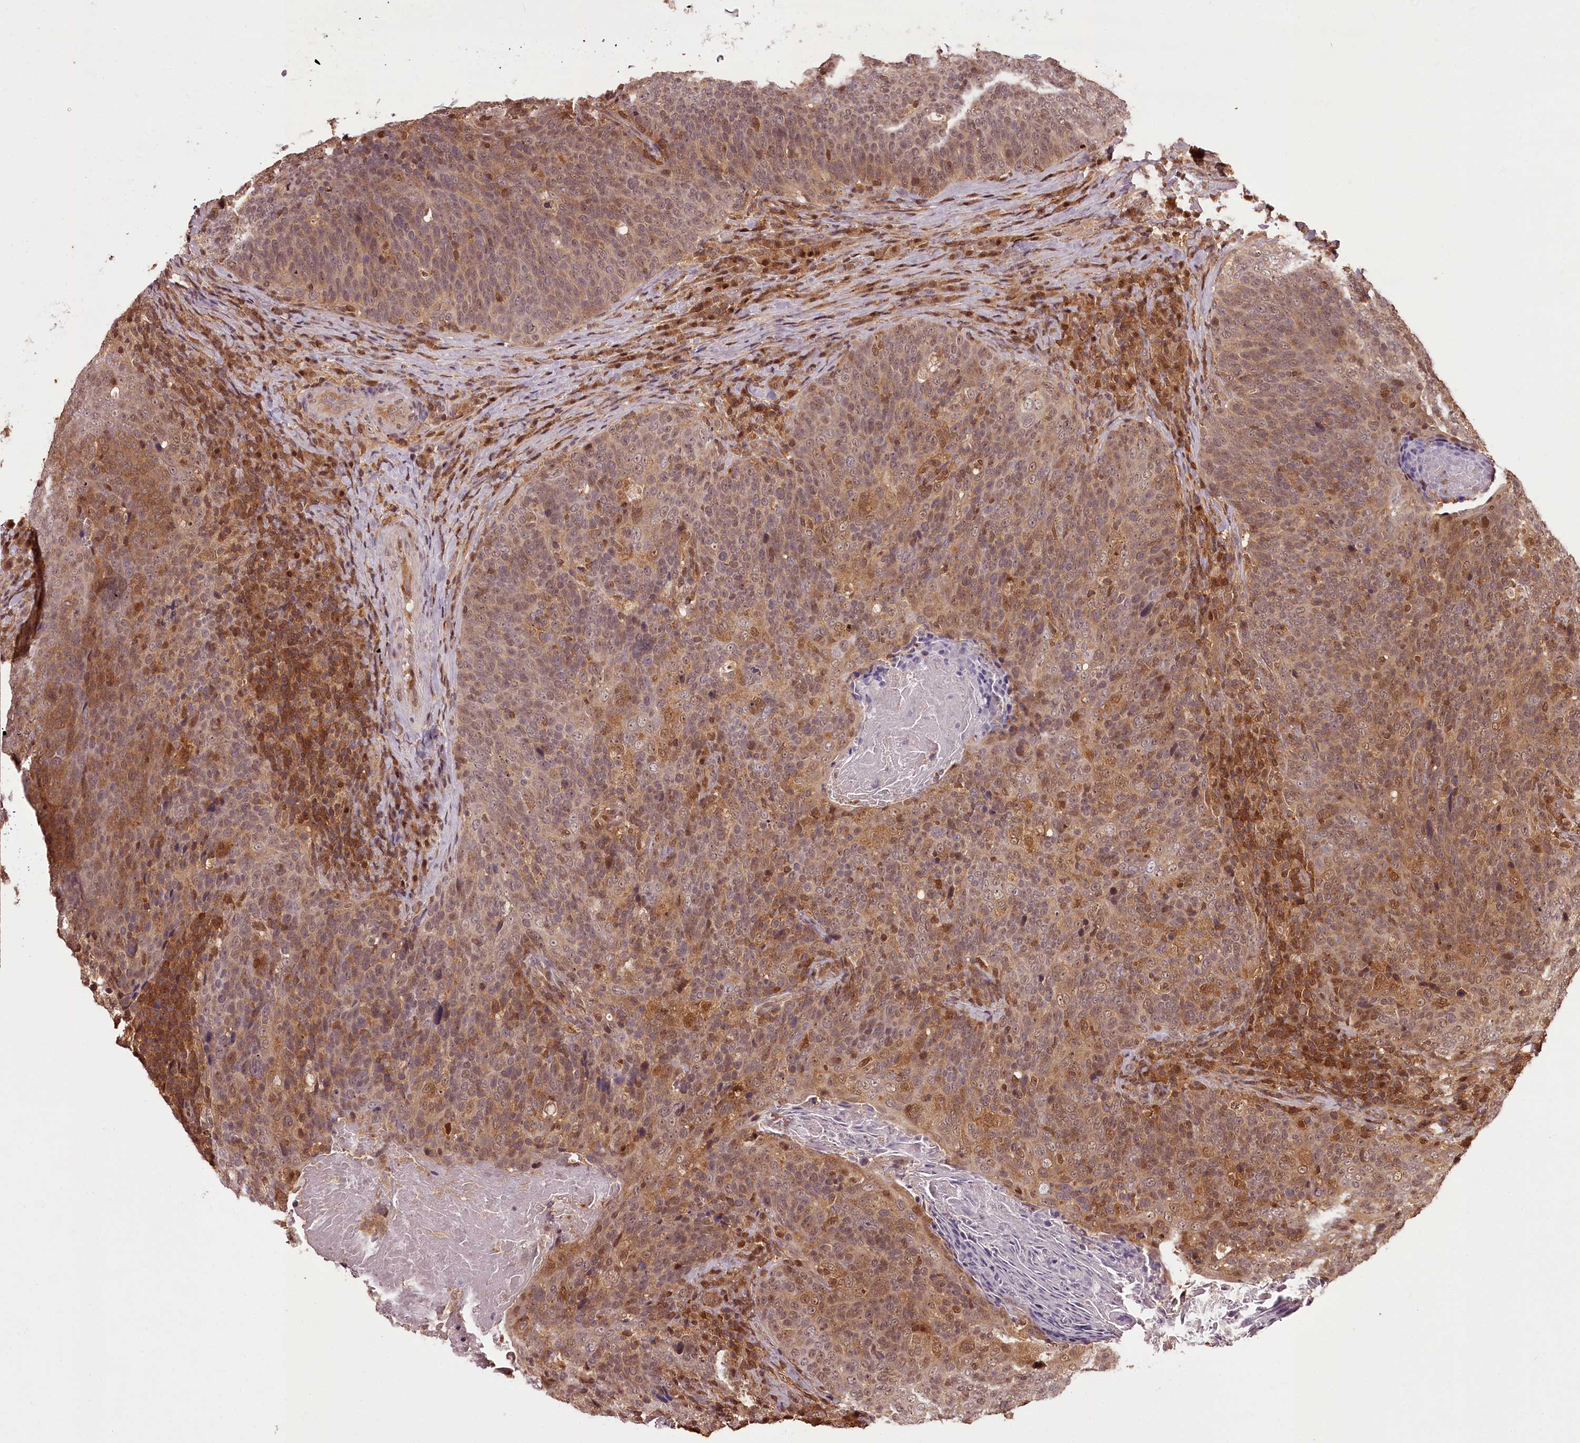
{"staining": {"intensity": "moderate", "quantity": ">75%", "location": "cytoplasmic/membranous,nuclear"}, "tissue": "head and neck cancer", "cell_type": "Tumor cells", "image_type": "cancer", "snomed": [{"axis": "morphology", "description": "Squamous cell carcinoma, NOS"}, {"axis": "morphology", "description": "Squamous cell carcinoma, metastatic, NOS"}, {"axis": "topography", "description": "Lymph node"}, {"axis": "topography", "description": "Head-Neck"}], "caption": "Head and neck cancer stained for a protein (brown) demonstrates moderate cytoplasmic/membranous and nuclear positive positivity in approximately >75% of tumor cells.", "gene": "NPRL2", "patient": {"sex": "male", "age": 62}}